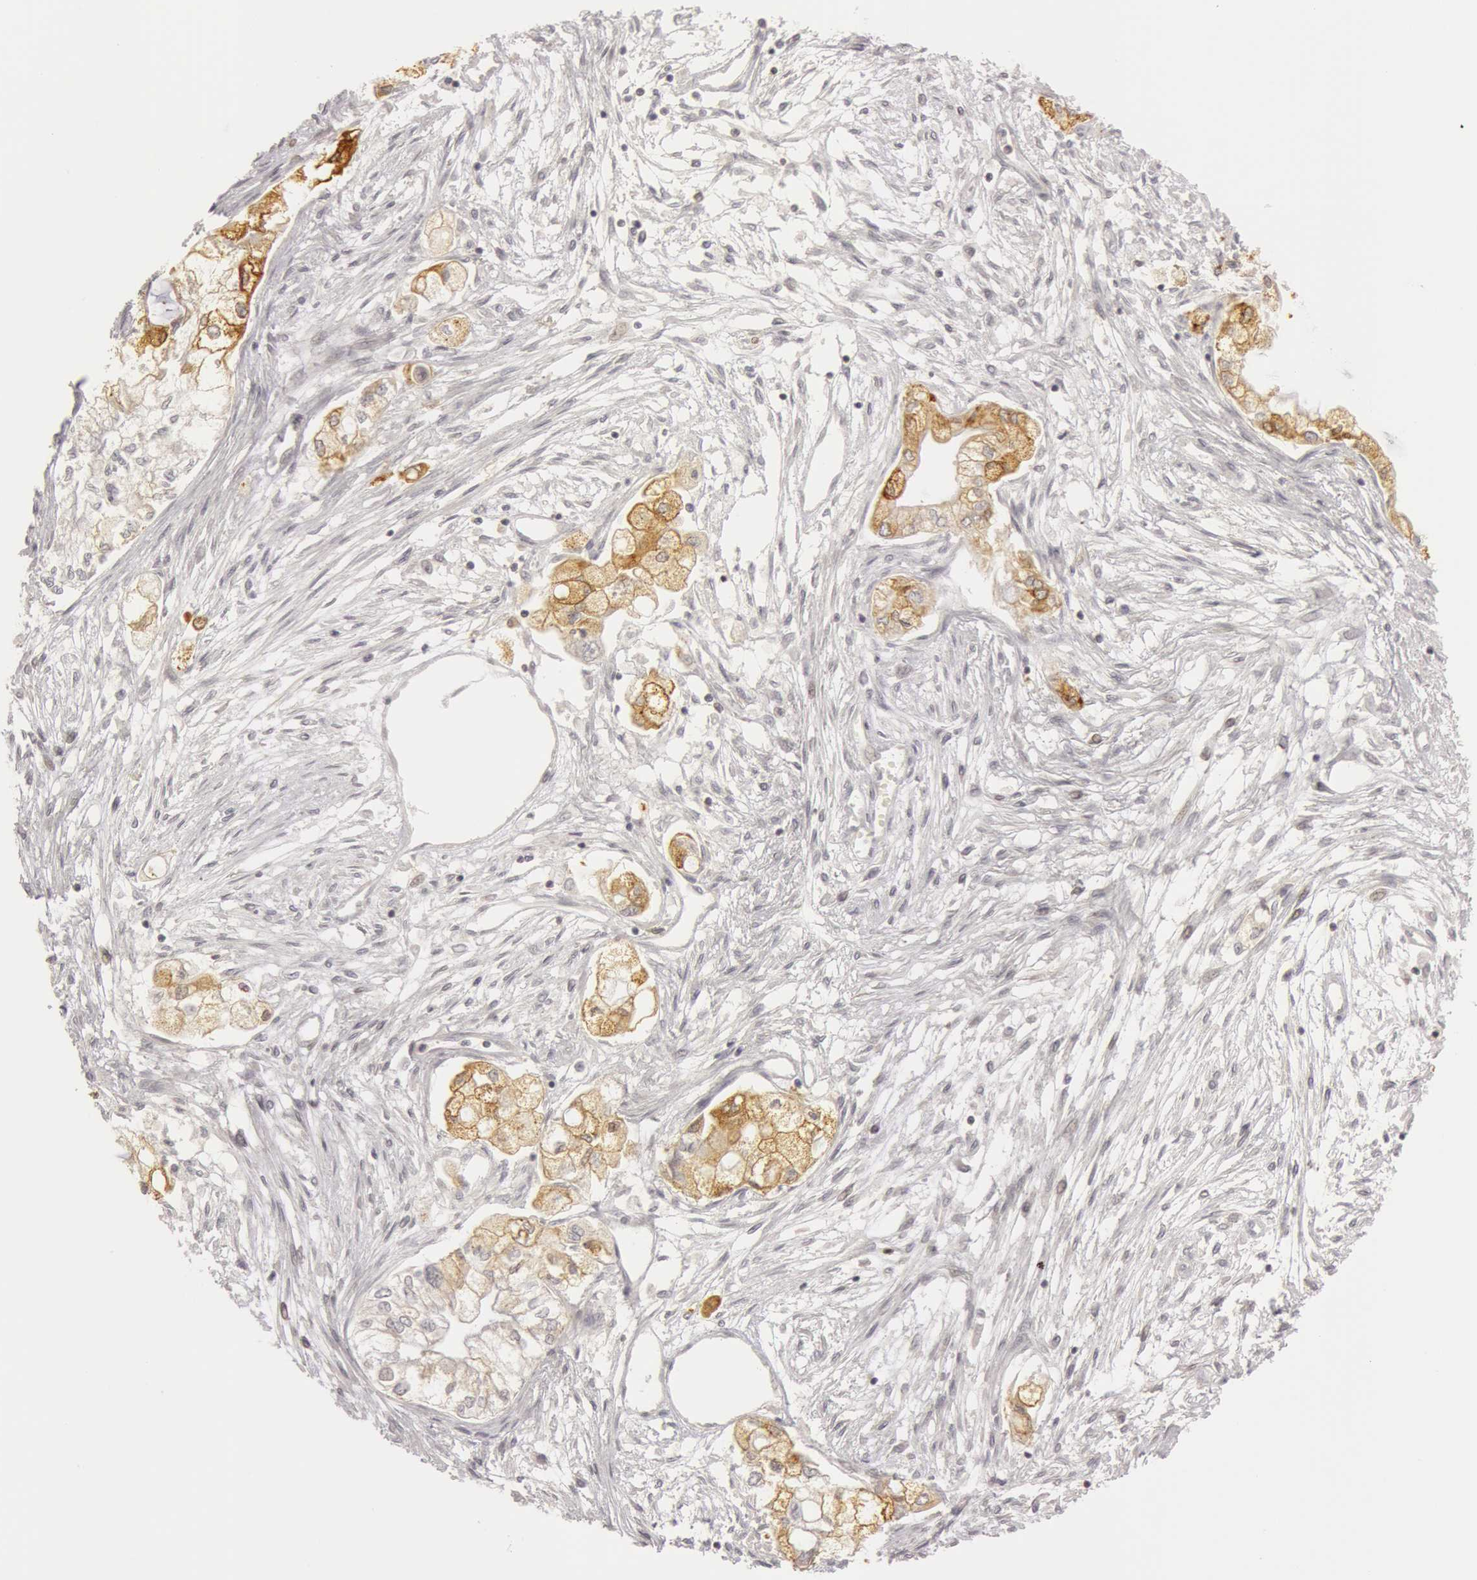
{"staining": {"intensity": "weak", "quantity": "<25%", "location": "cytoplasmic/membranous"}, "tissue": "pancreatic cancer", "cell_type": "Tumor cells", "image_type": "cancer", "snomed": [{"axis": "morphology", "description": "Adenocarcinoma, NOS"}, {"axis": "topography", "description": "Pancreas"}], "caption": "The IHC micrograph has no significant positivity in tumor cells of adenocarcinoma (pancreatic) tissue. (Immunohistochemistry, brightfield microscopy, high magnification).", "gene": "OASL", "patient": {"sex": "male", "age": 79}}